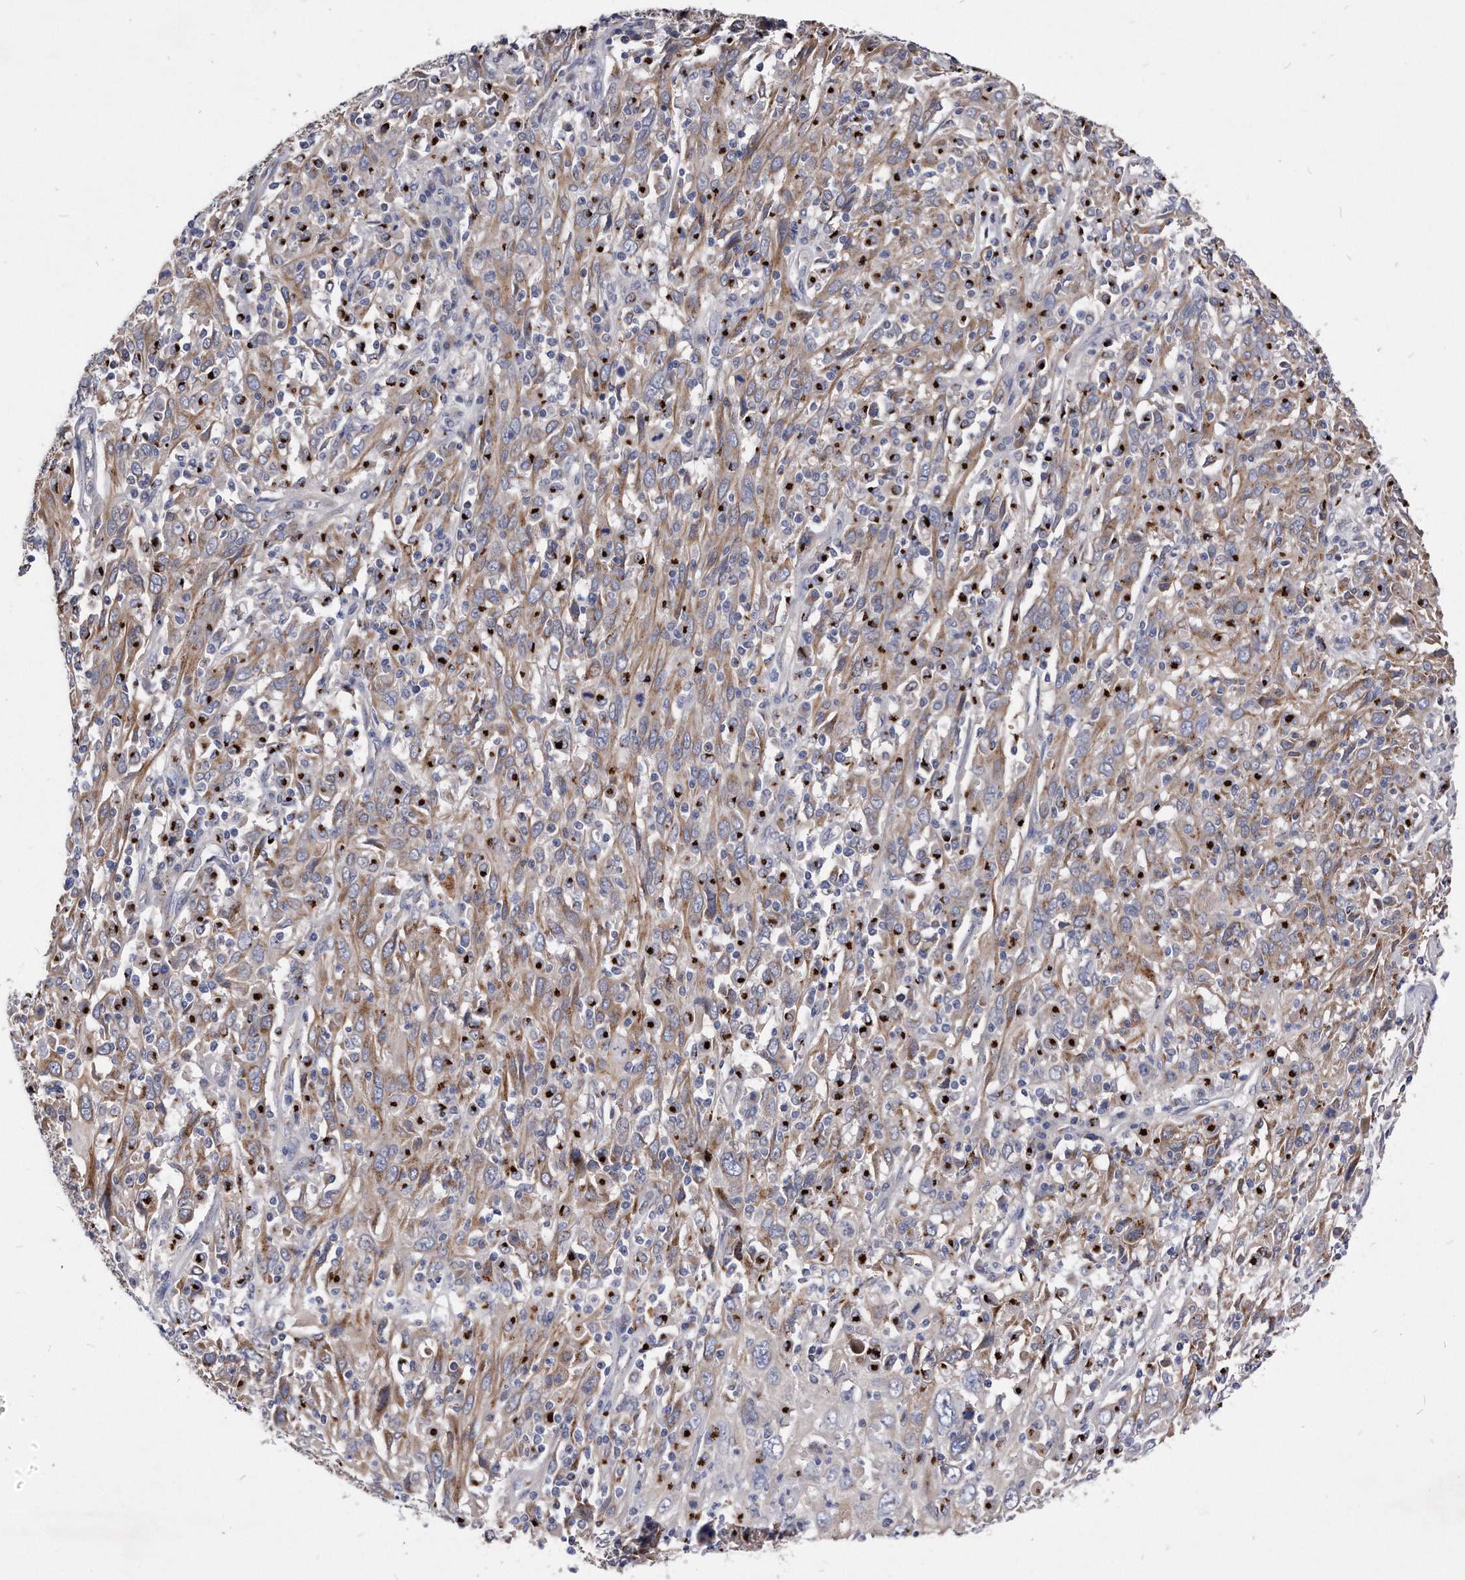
{"staining": {"intensity": "weak", "quantity": ">75%", "location": "cytoplasmic/membranous"}, "tissue": "cervical cancer", "cell_type": "Tumor cells", "image_type": "cancer", "snomed": [{"axis": "morphology", "description": "Squamous cell carcinoma, NOS"}, {"axis": "topography", "description": "Cervix"}], "caption": "Tumor cells demonstrate low levels of weak cytoplasmic/membranous expression in about >75% of cells in cervical squamous cell carcinoma.", "gene": "MGAT4A", "patient": {"sex": "female", "age": 46}}